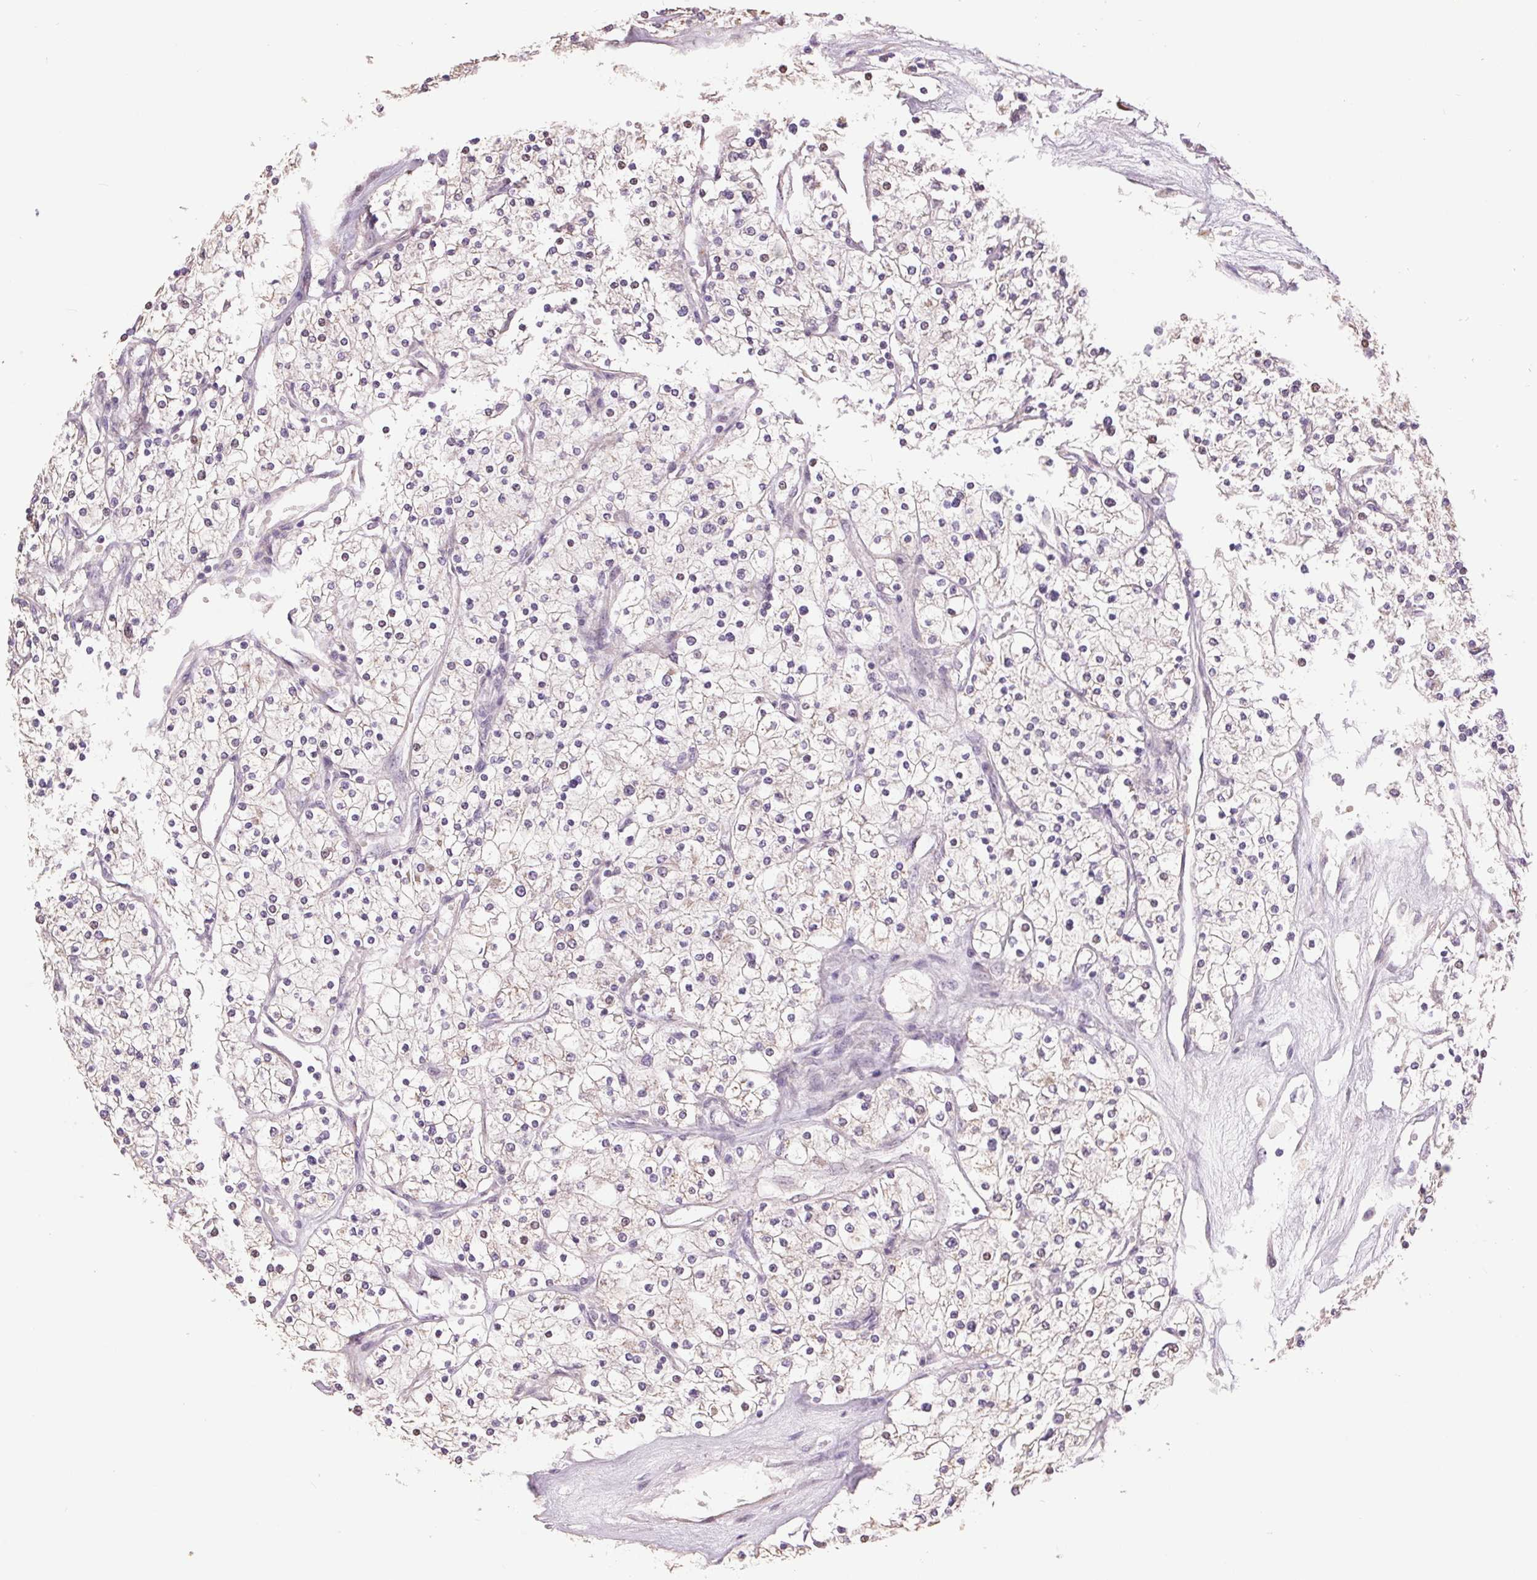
{"staining": {"intensity": "negative", "quantity": "none", "location": "none"}, "tissue": "renal cancer", "cell_type": "Tumor cells", "image_type": "cancer", "snomed": [{"axis": "morphology", "description": "Adenocarcinoma, NOS"}, {"axis": "topography", "description": "Kidney"}], "caption": "The immunohistochemistry (IHC) micrograph has no significant positivity in tumor cells of renal adenocarcinoma tissue. The staining was performed using DAB (3,3'-diaminobenzidine) to visualize the protein expression in brown, while the nuclei were stained in blue with hematoxylin (Magnification: 20x).", "gene": "DGUOK", "patient": {"sex": "male", "age": 80}}